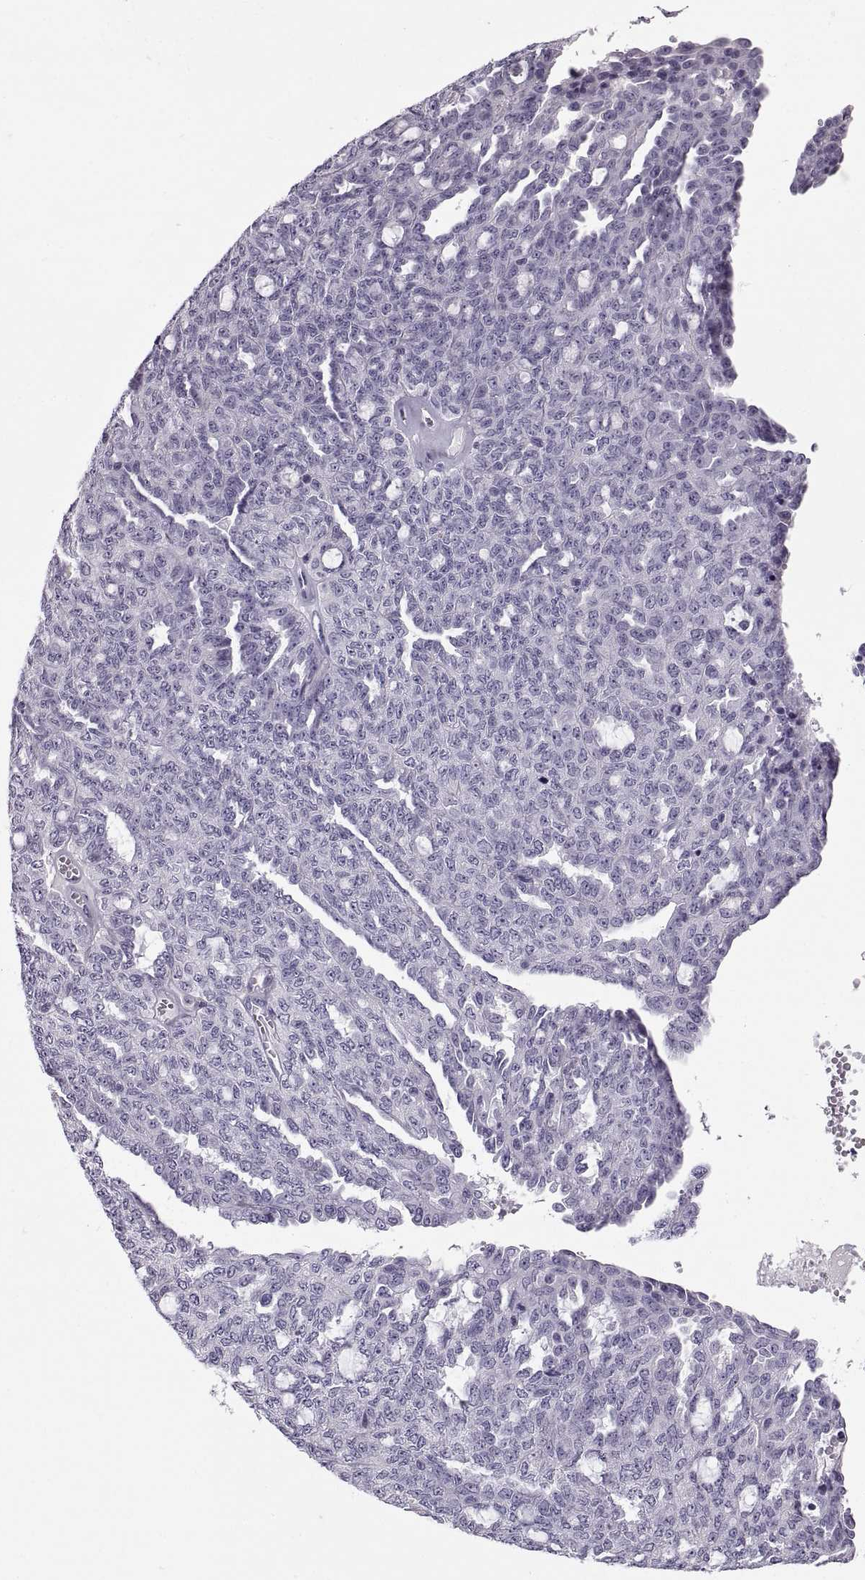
{"staining": {"intensity": "negative", "quantity": "none", "location": "none"}, "tissue": "ovarian cancer", "cell_type": "Tumor cells", "image_type": "cancer", "snomed": [{"axis": "morphology", "description": "Cystadenocarcinoma, serous, NOS"}, {"axis": "topography", "description": "Ovary"}], "caption": "Immunohistochemical staining of human ovarian cancer (serous cystadenocarcinoma) reveals no significant staining in tumor cells.", "gene": "QRICH2", "patient": {"sex": "female", "age": 71}}